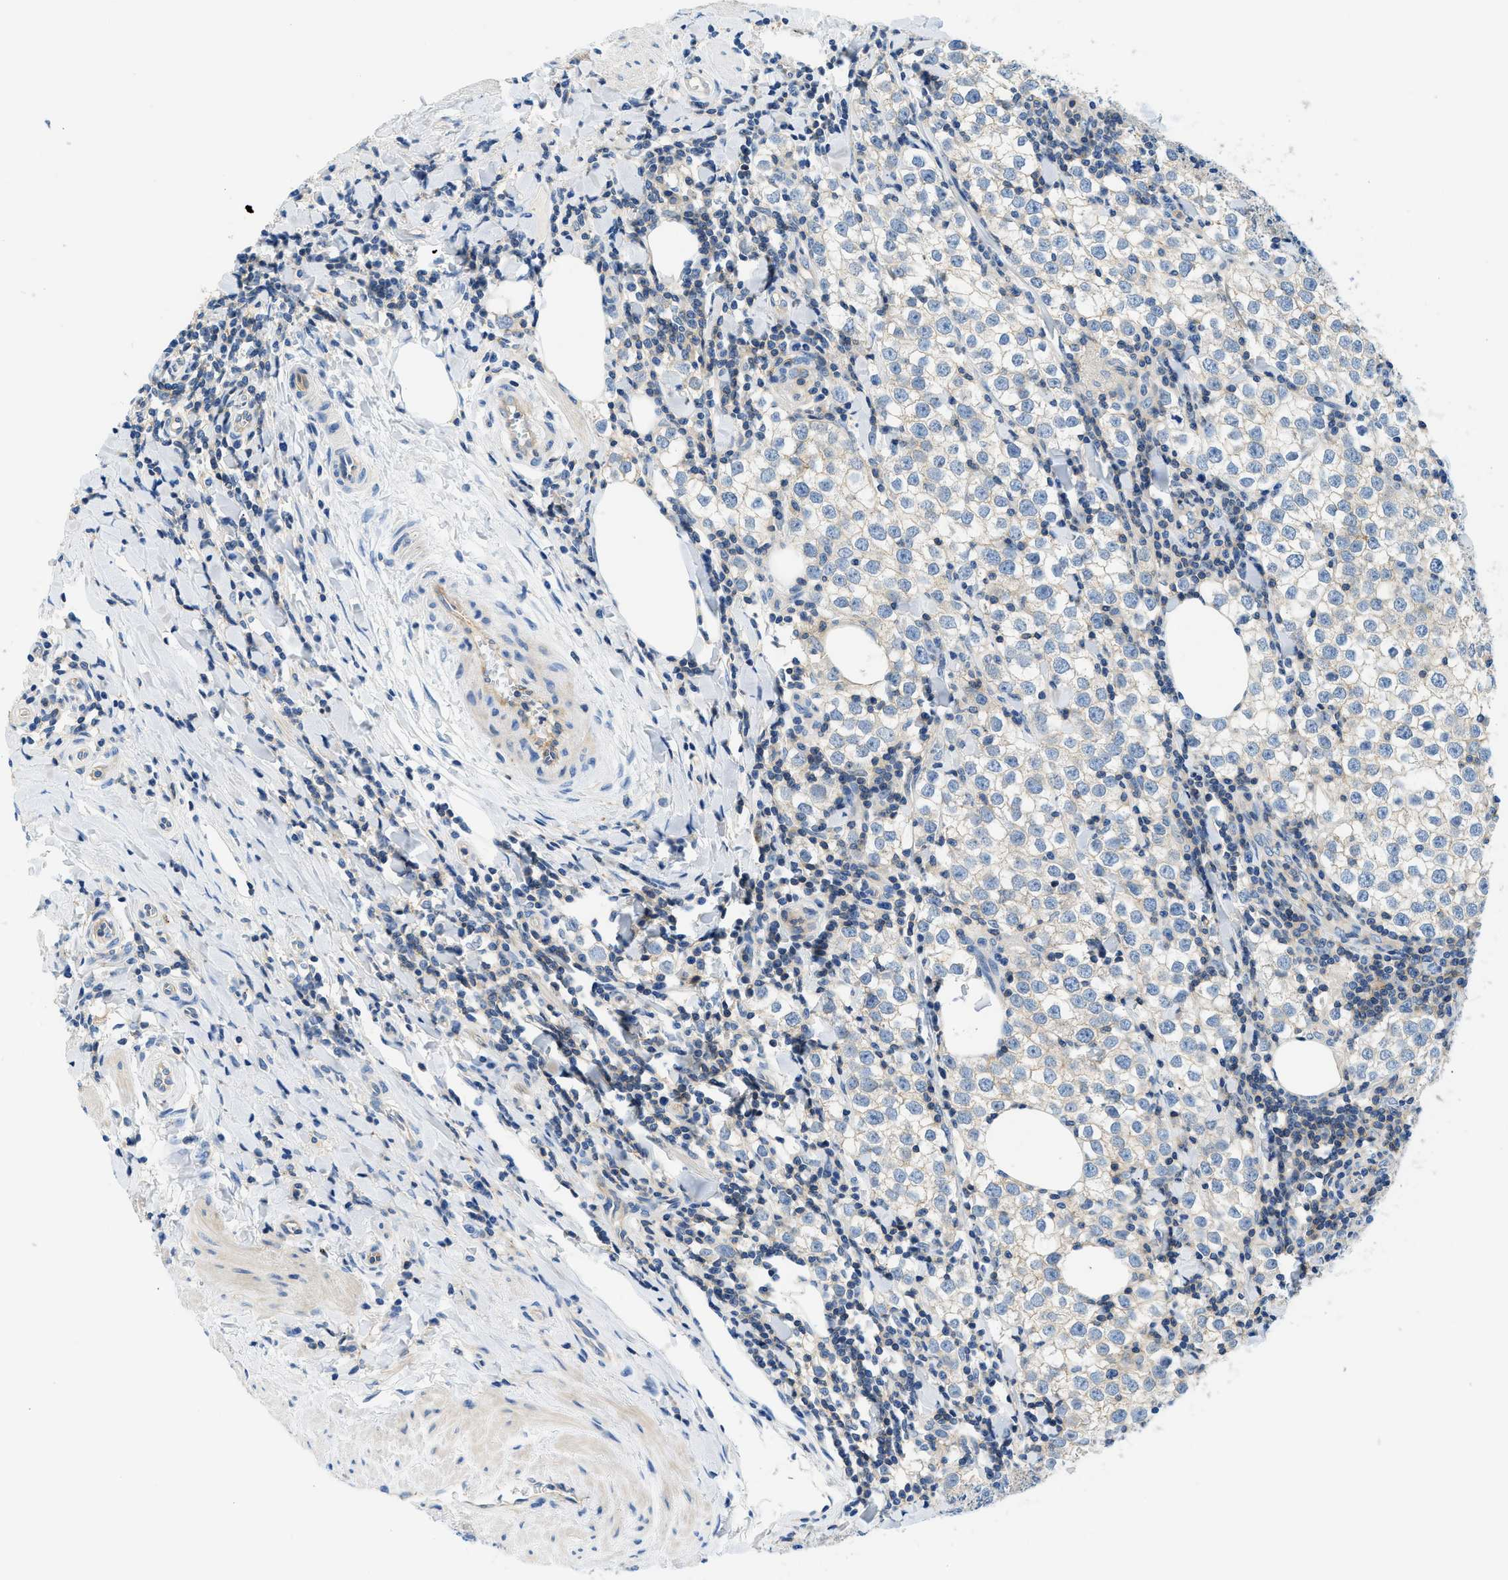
{"staining": {"intensity": "weak", "quantity": "<25%", "location": "cytoplasmic/membranous"}, "tissue": "testis cancer", "cell_type": "Tumor cells", "image_type": "cancer", "snomed": [{"axis": "morphology", "description": "Seminoma, NOS"}, {"axis": "morphology", "description": "Carcinoma, Embryonal, NOS"}, {"axis": "topography", "description": "Testis"}], "caption": "DAB immunohistochemical staining of seminoma (testis) displays no significant expression in tumor cells.", "gene": "ORAI1", "patient": {"sex": "male", "age": 36}}